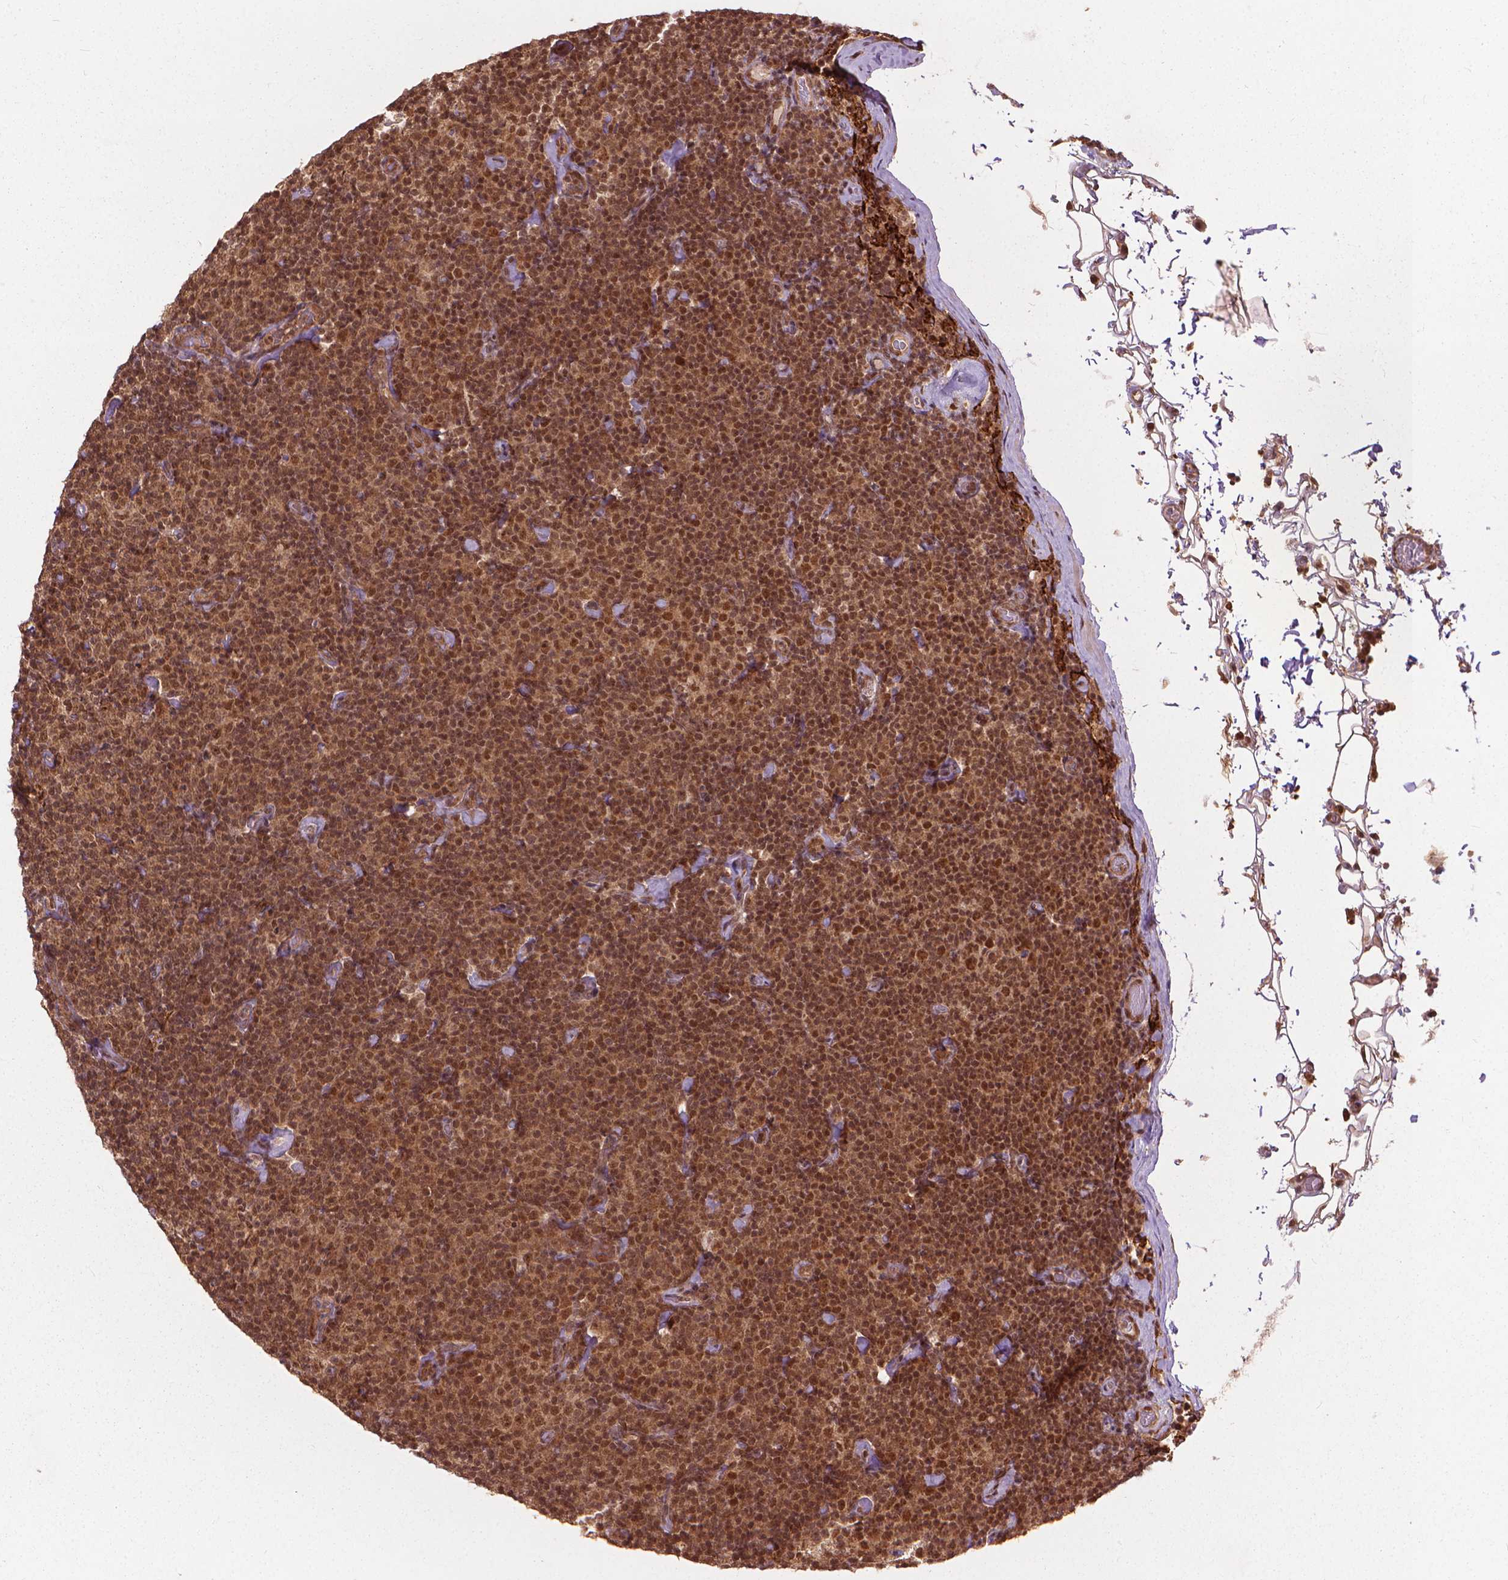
{"staining": {"intensity": "moderate", "quantity": ">75%", "location": "cytoplasmic/membranous,nuclear"}, "tissue": "lymphoma", "cell_type": "Tumor cells", "image_type": "cancer", "snomed": [{"axis": "morphology", "description": "Malignant lymphoma, non-Hodgkin's type, Low grade"}, {"axis": "topography", "description": "Lymph node"}], "caption": "Immunohistochemistry of low-grade malignant lymphoma, non-Hodgkin's type demonstrates medium levels of moderate cytoplasmic/membranous and nuclear staining in about >75% of tumor cells. (brown staining indicates protein expression, while blue staining denotes nuclei).", "gene": "SSU72", "patient": {"sex": "male", "age": 81}}